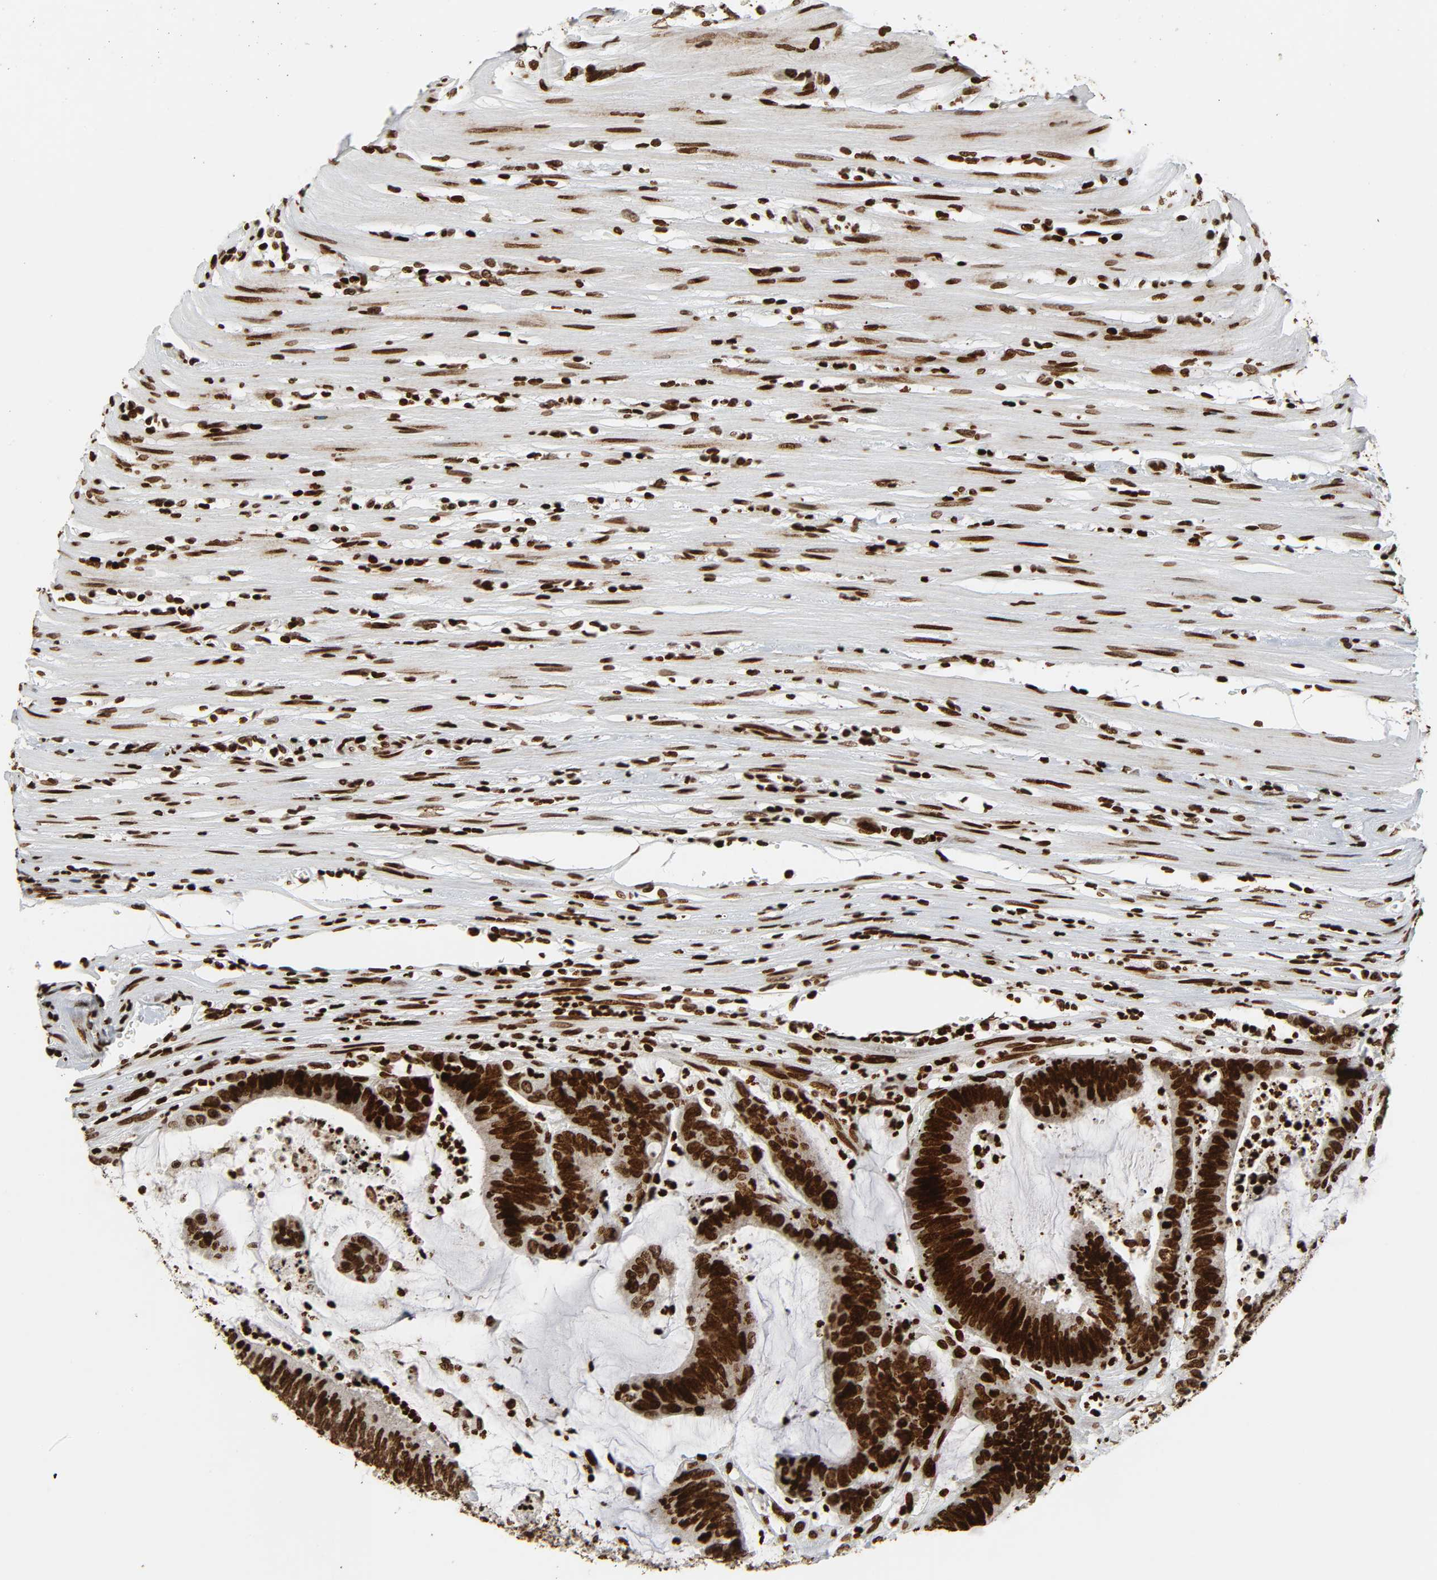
{"staining": {"intensity": "strong", "quantity": ">75%", "location": "nuclear"}, "tissue": "colorectal cancer", "cell_type": "Tumor cells", "image_type": "cancer", "snomed": [{"axis": "morphology", "description": "Adenocarcinoma, NOS"}, {"axis": "topography", "description": "Rectum"}], "caption": "This is an image of IHC staining of colorectal adenocarcinoma, which shows strong staining in the nuclear of tumor cells.", "gene": "RXRA", "patient": {"sex": "female", "age": 66}}